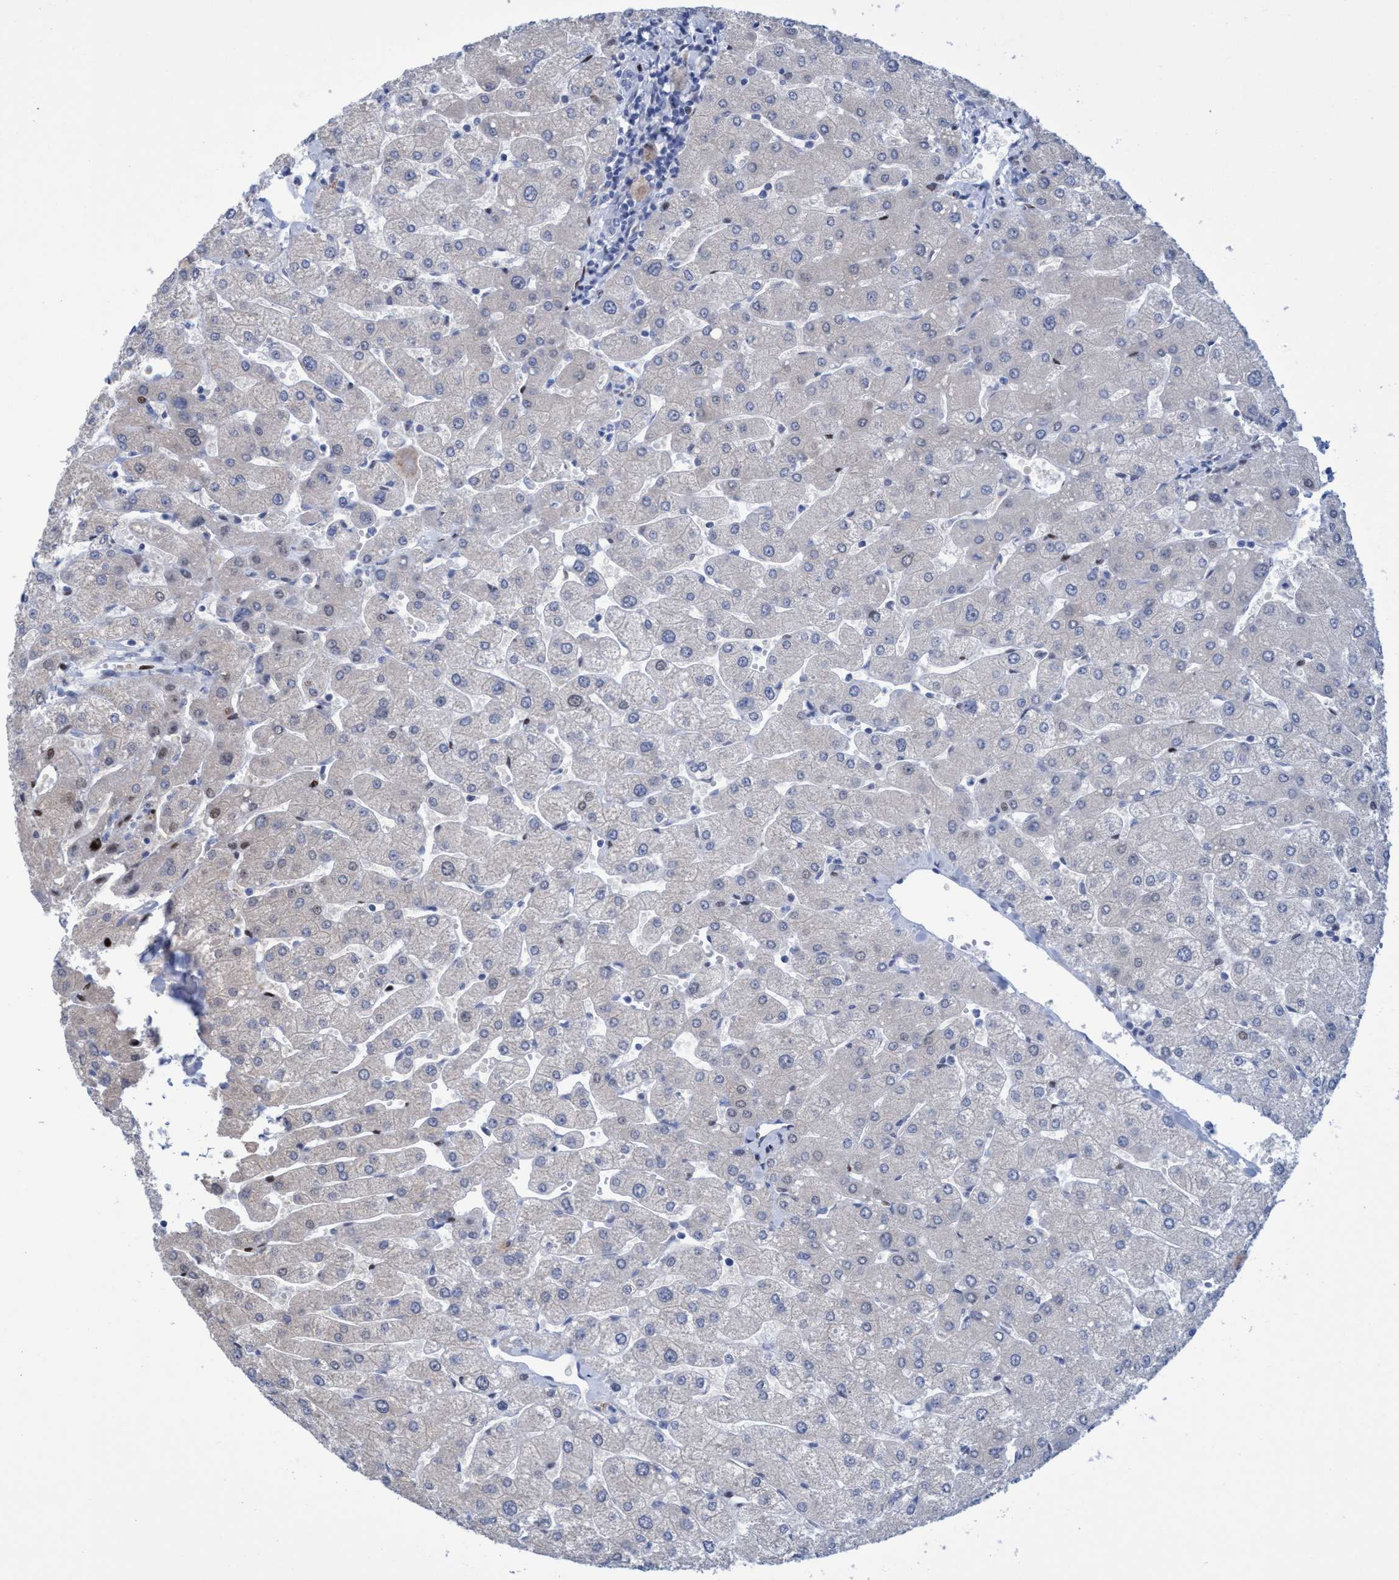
{"staining": {"intensity": "negative", "quantity": "none", "location": "none"}, "tissue": "liver", "cell_type": "Cholangiocytes", "image_type": "normal", "snomed": [{"axis": "morphology", "description": "Normal tissue, NOS"}, {"axis": "topography", "description": "Liver"}], "caption": "Immunohistochemistry (IHC) micrograph of unremarkable liver: liver stained with DAB (3,3'-diaminobenzidine) shows no significant protein positivity in cholangiocytes.", "gene": "R3HCC1", "patient": {"sex": "male", "age": 55}}